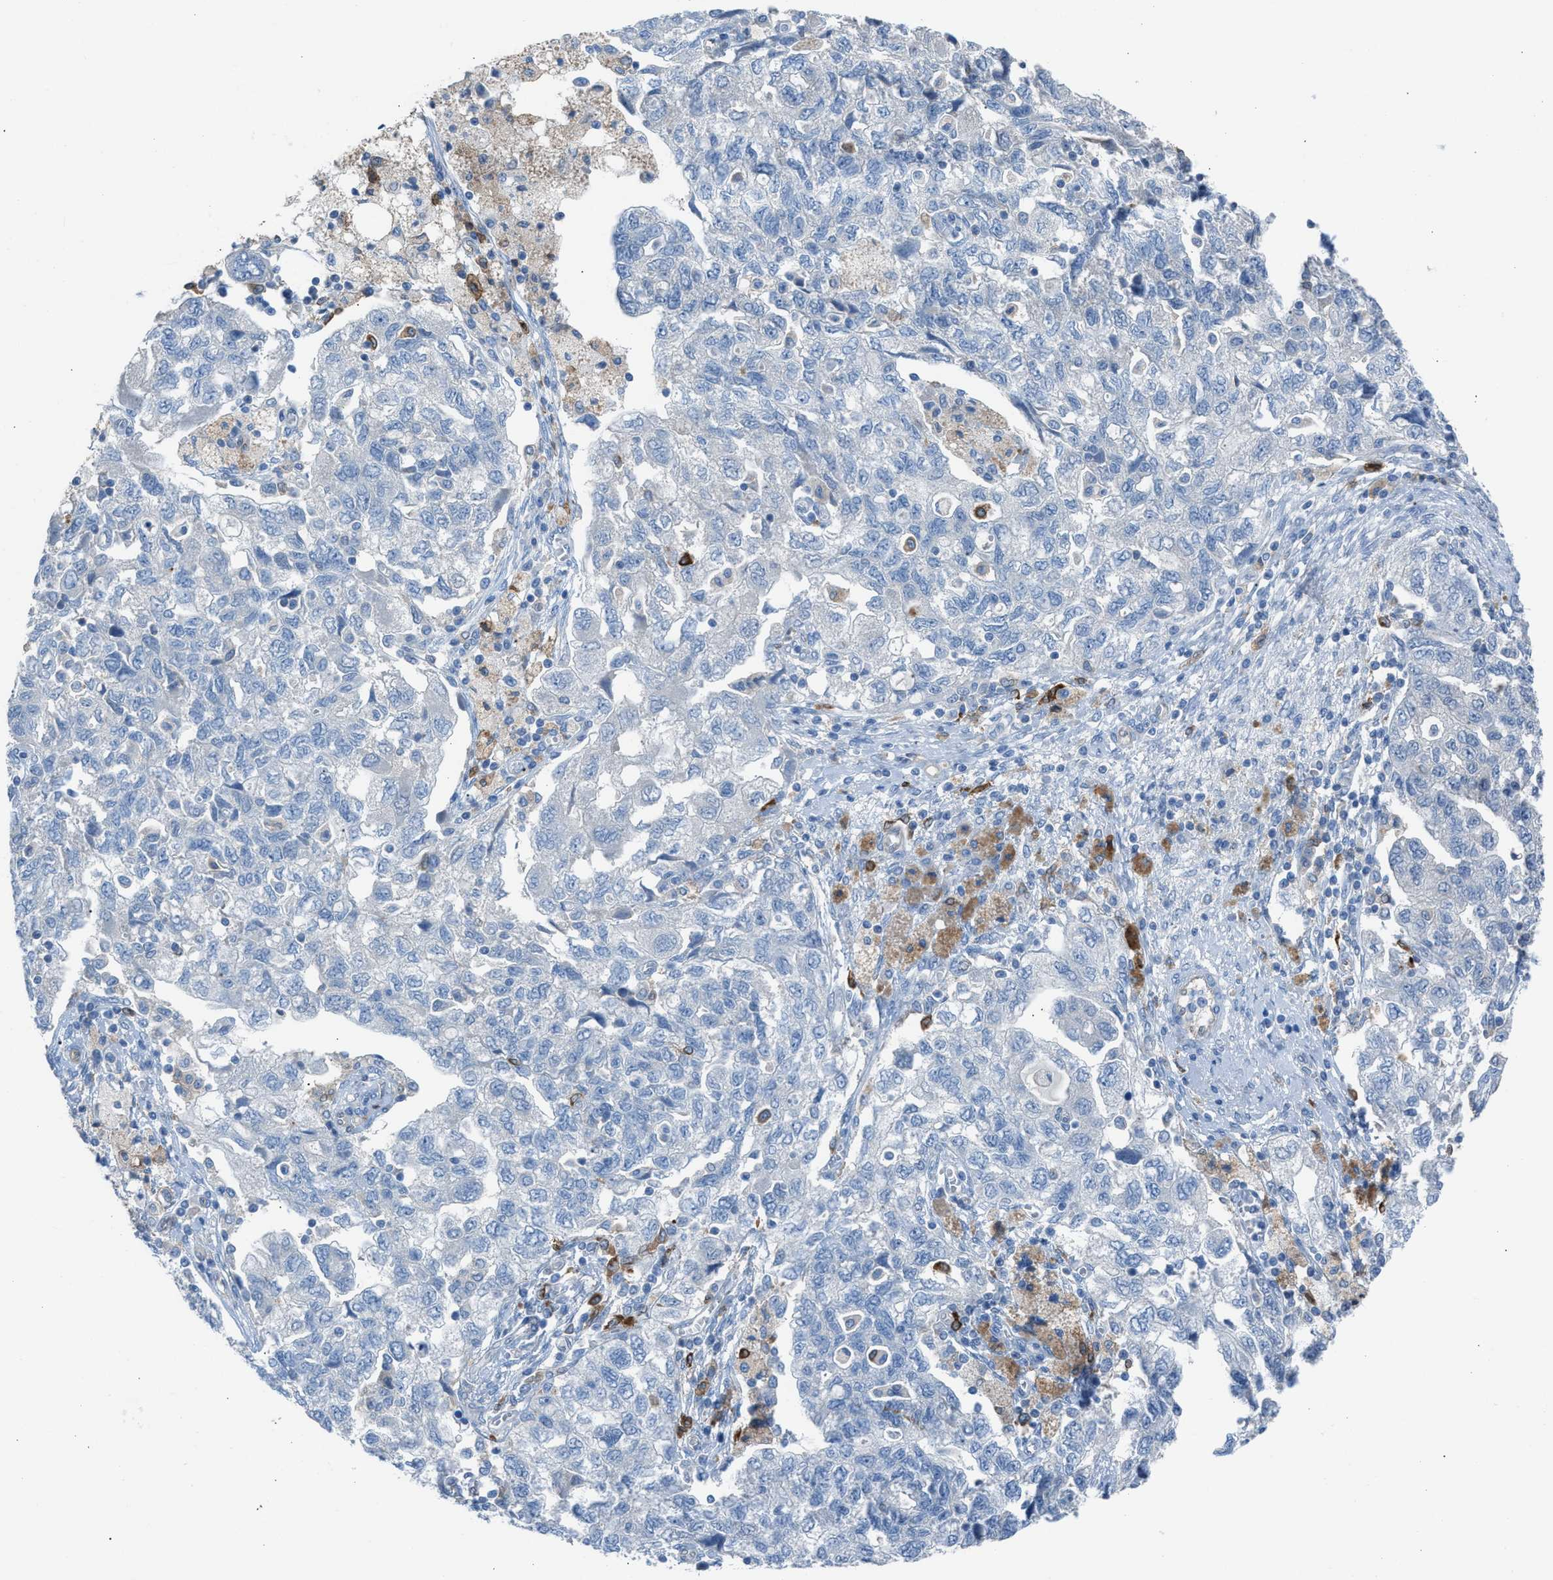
{"staining": {"intensity": "negative", "quantity": "none", "location": "none"}, "tissue": "ovarian cancer", "cell_type": "Tumor cells", "image_type": "cancer", "snomed": [{"axis": "morphology", "description": "Carcinoma, NOS"}, {"axis": "morphology", "description": "Cystadenocarcinoma, serous, NOS"}, {"axis": "topography", "description": "Ovary"}], "caption": "An IHC histopathology image of ovarian cancer (serous cystadenocarcinoma) is shown. There is no staining in tumor cells of ovarian cancer (serous cystadenocarcinoma). (DAB (3,3'-diaminobenzidine) IHC with hematoxylin counter stain).", "gene": "CLEC10A", "patient": {"sex": "female", "age": 69}}